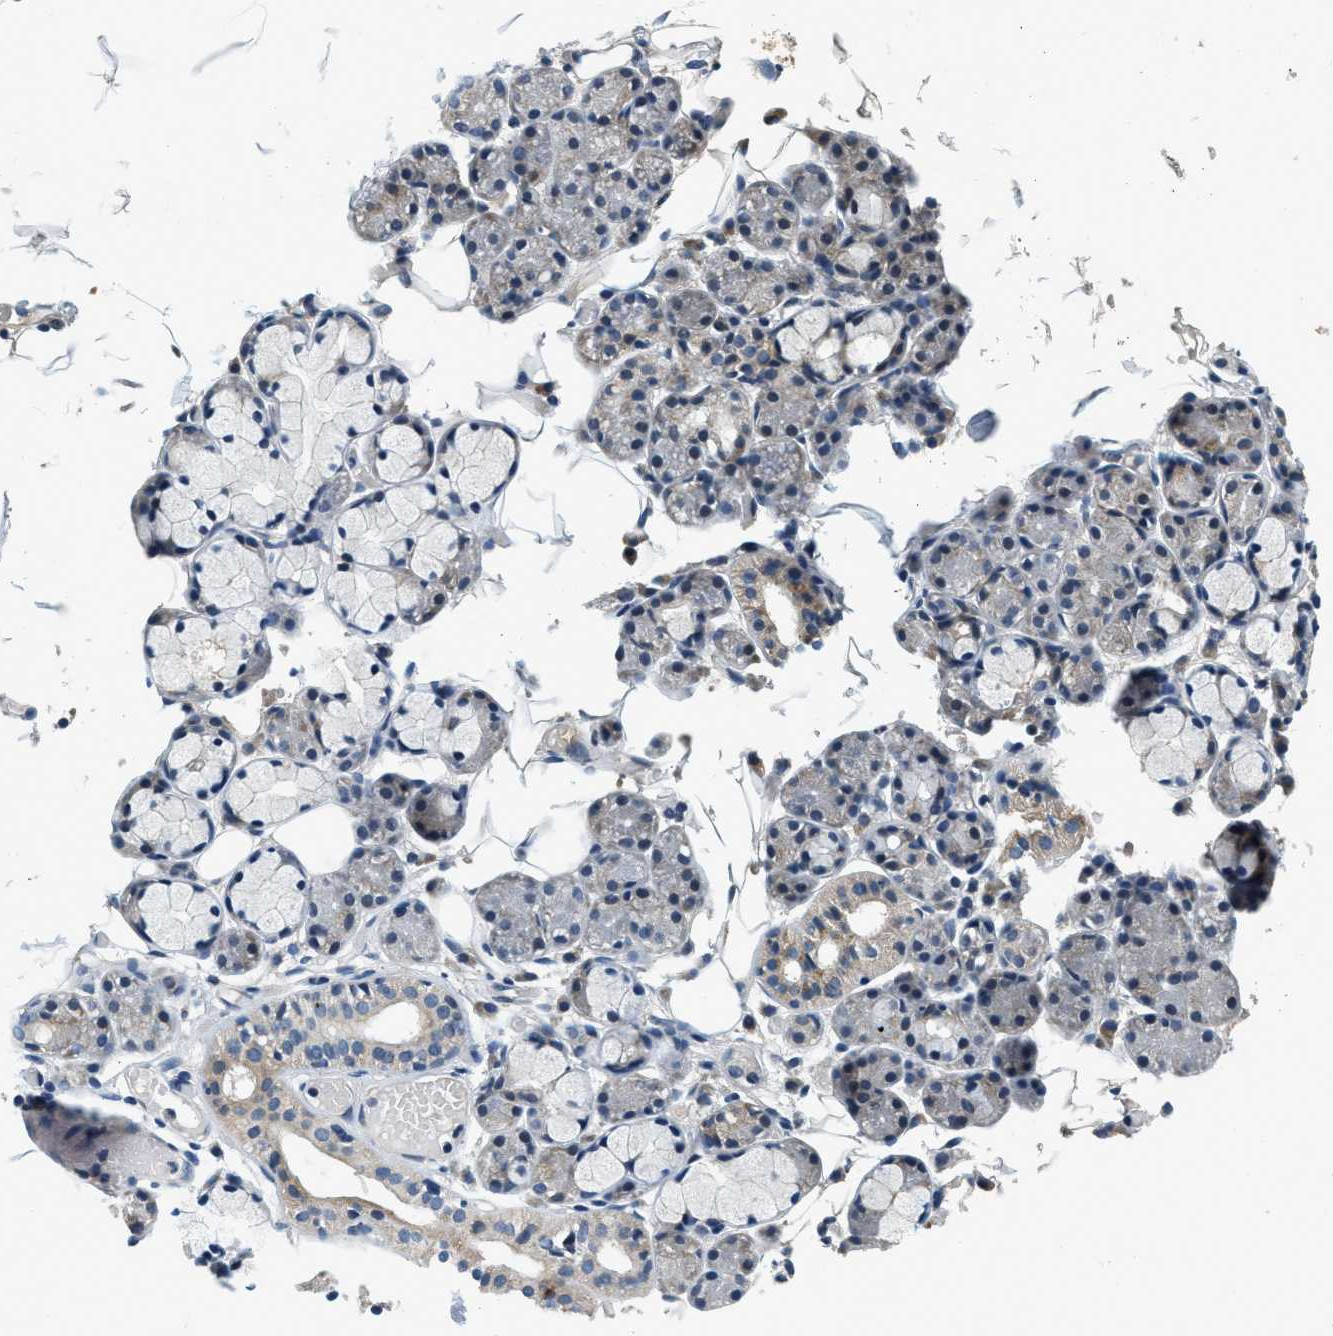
{"staining": {"intensity": "moderate", "quantity": "<25%", "location": "cytoplasmic/membranous"}, "tissue": "salivary gland", "cell_type": "Glandular cells", "image_type": "normal", "snomed": [{"axis": "morphology", "description": "Normal tissue, NOS"}, {"axis": "topography", "description": "Salivary gland"}], "caption": "Human salivary gland stained for a protein (brown) shows moderate cytoplasmic/membranous positive staining in about <25% of glandular cells.", "gene": "YAE1", "patient": {"sex": "male", "age": 63}}